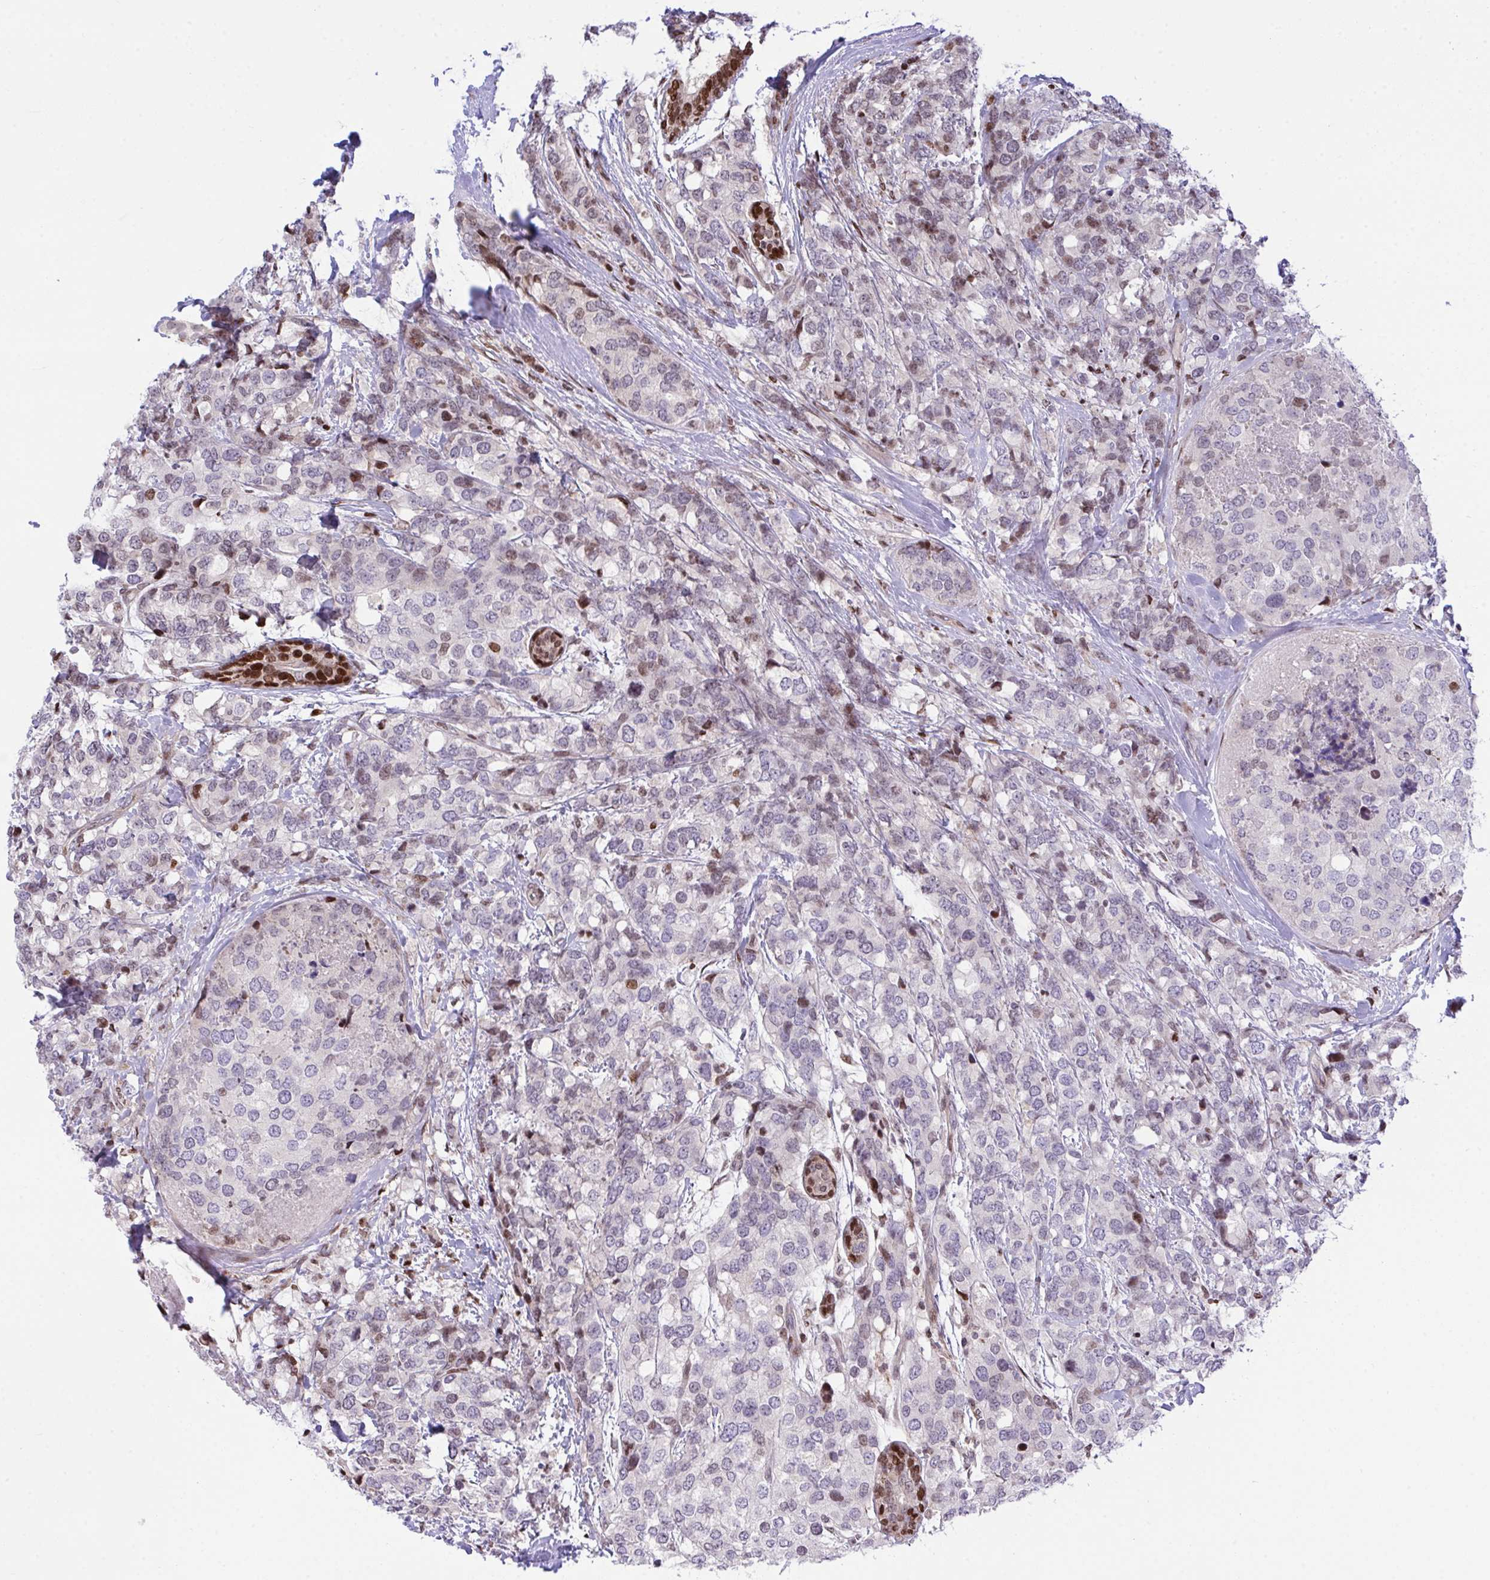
{"staining": {"intensity": "weak", "quantity": "25%-75%", "location": "nuclear"}, "tissue": "breast cancer", "cell_type": "Tumor cells", "image_type": "cancer", "snomed": [{"axis": "morphology", "description": "Lobular carcinoma"}, {"axis": "topography", "description": "Breast"}], "caption": "Immunohistochemical staining of breast lobular carcinoma demonstrates low levels of weak nuclear expression in about 25%-75% of tumor cells. The staining was performed using DAB, with brown indicating positive protein expression. Nuclei are stained blue with hematoxylin.", "gene": "RAPGEF5", "patient": {"sex": "female", "age": 59}}